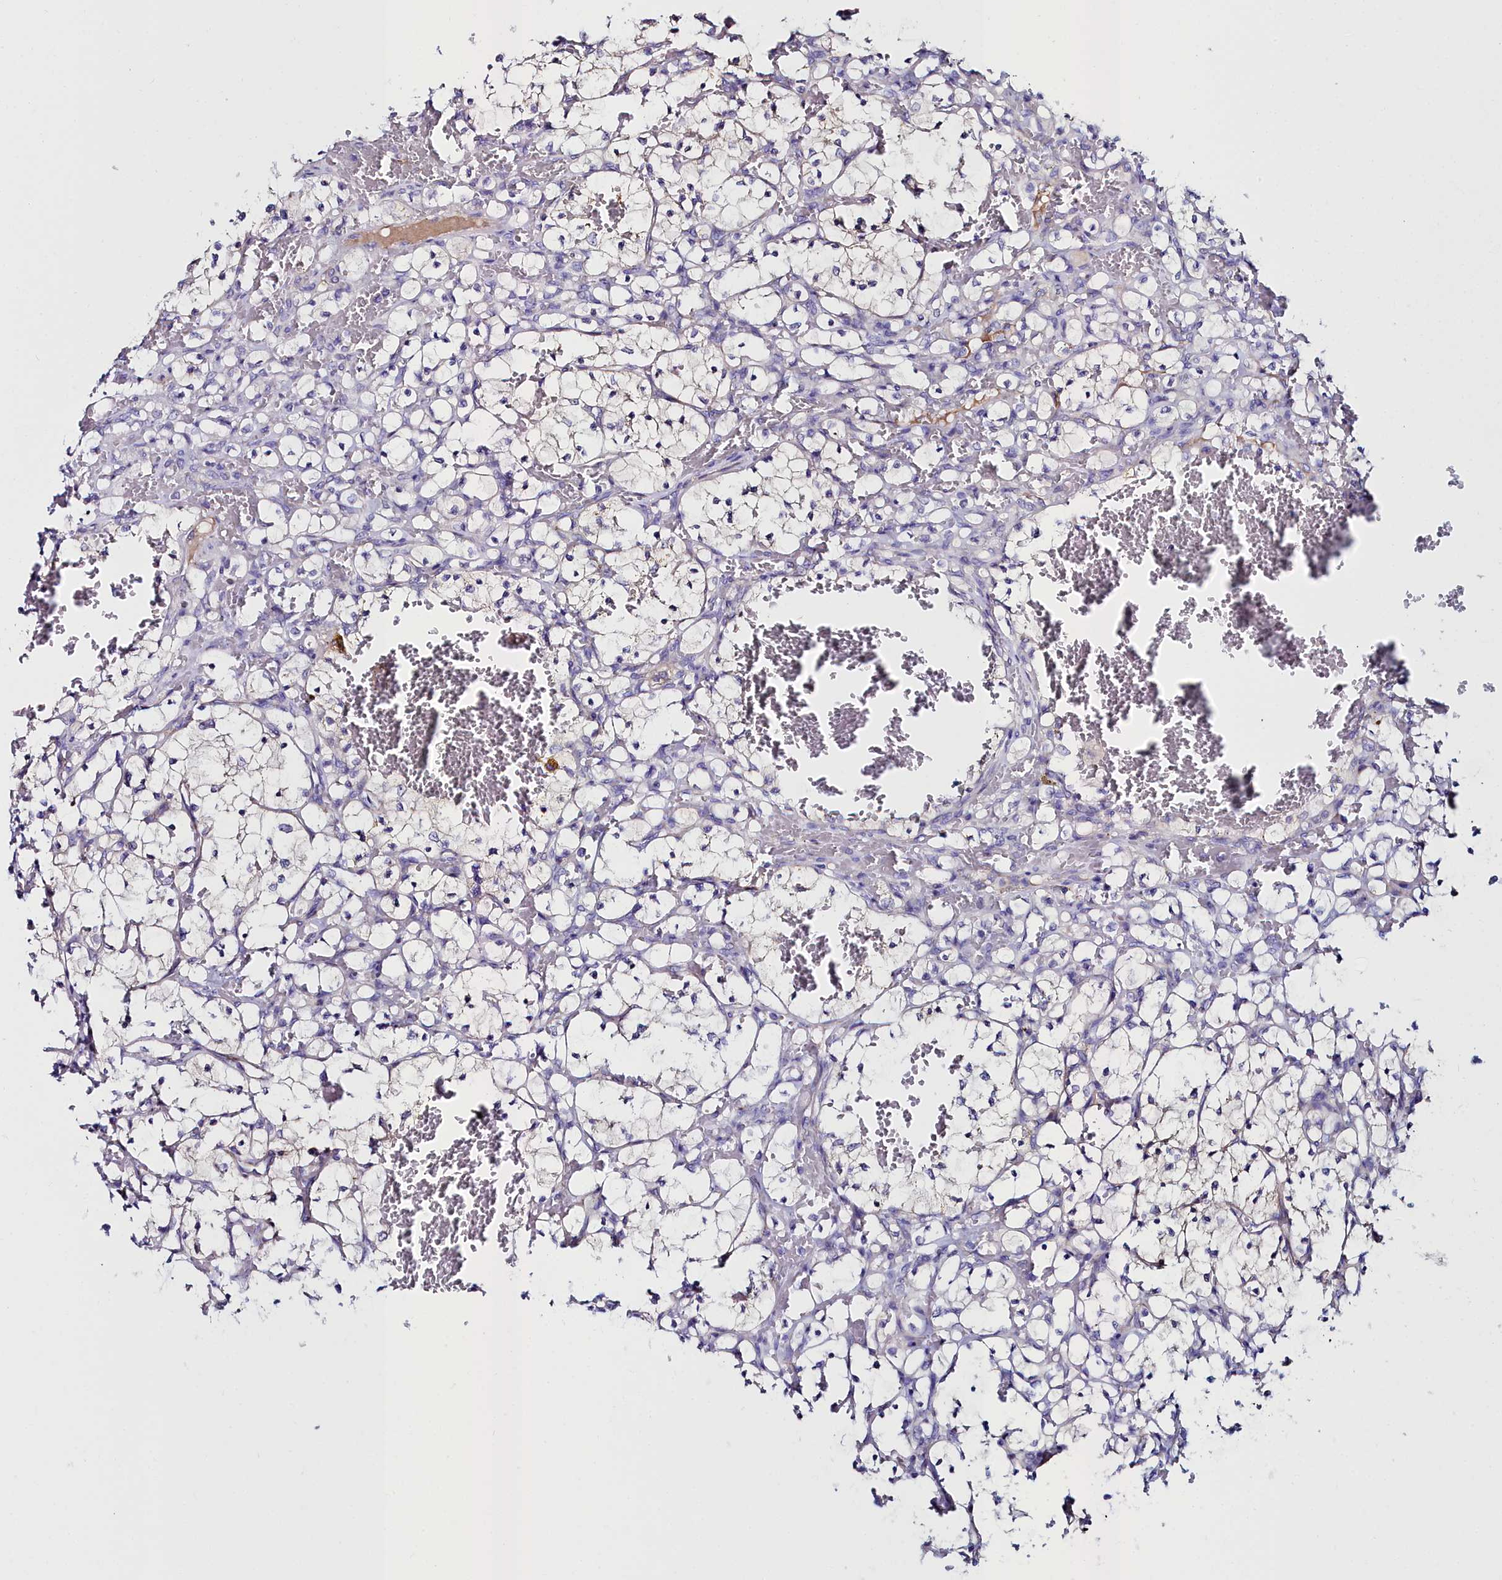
{"staining": {"intensity": "negative", "quantity": "none", "location": "none"}, "tissue": "renal cancer", "cell_type": "Tumor cells", "image_type": "cancer", "snomed": [{"axis": "morphology", "description": "Adenocarcinoma, NOS"}, {"axis": "topography", "description": "Kidney"}], "caption": "Tumor cells are negative for protein expression in human adenocarcinoma (renal).", "gene": "SLC49A3", "patient": {"sex": "female", "age": 69}}